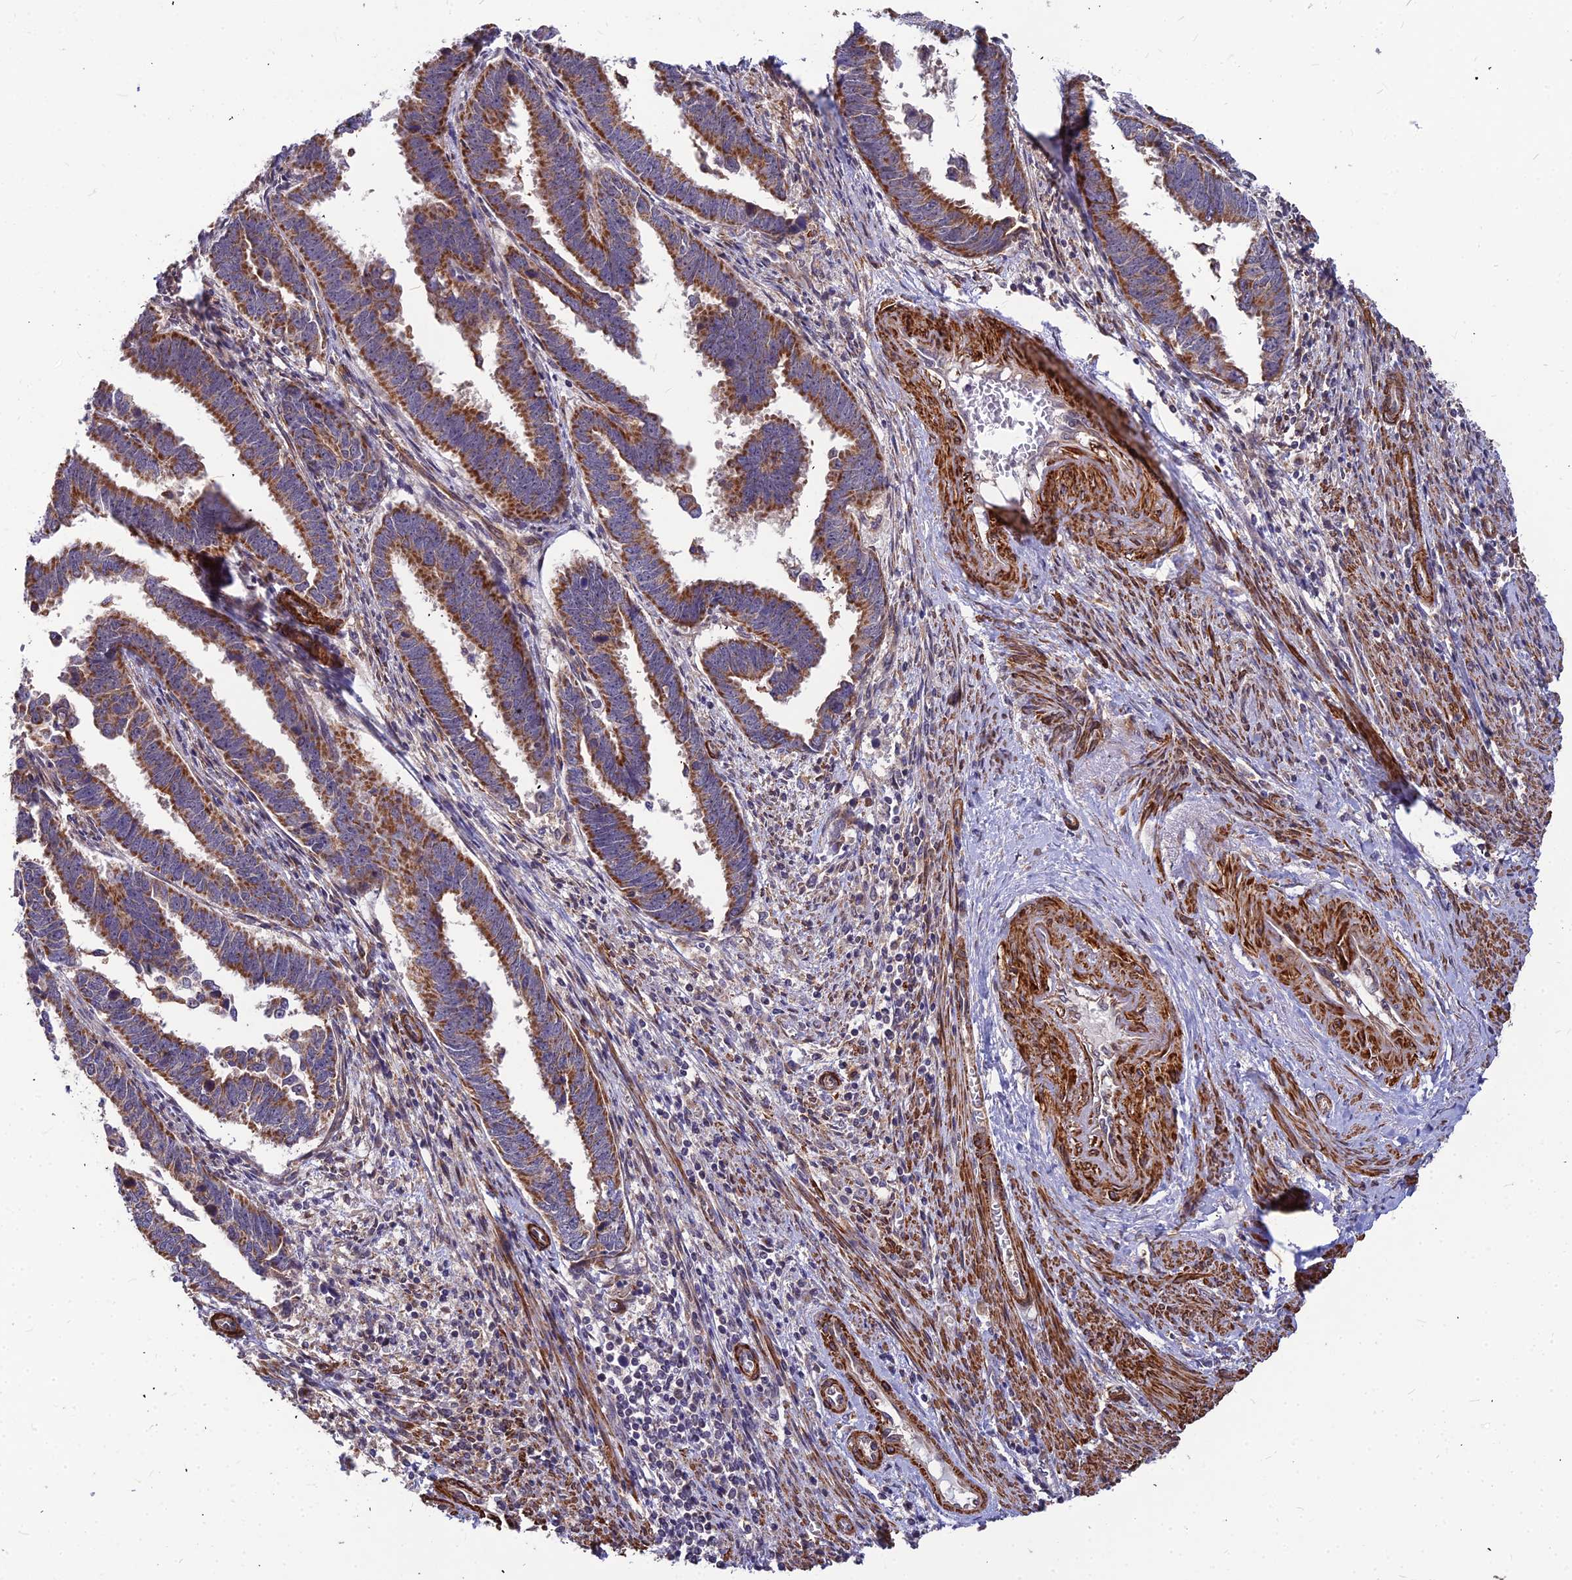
{"staining": {"intensity": "moderate", "quantity": ">75%", "location": "cytoplasmic/membranous"}, "tissue": "endometrial cancer", "cell_type": "Tumor cells", "image_type": "cancer", "snomed": [{"axis": "morphology", "description": "Adenocarcinoma, NOS"}, {"axis": "topography", "description": "Endometrium"}], "caption": "Immunohistochemistry (IHC) staining of endometrial adenocarcinoma, which demonstrates medium levels of moderate cytoplasmic/membranous positivity in about >75% of tumor cells indicating moderate cytoplasmic/membranous protein positivity. The staining was performed using DAB (brown) for protein detection and nuclei were counterstained in hematoxylin (blue).", "gene": "LEKR1", "patient": {"sex": "female", "age": 75}}